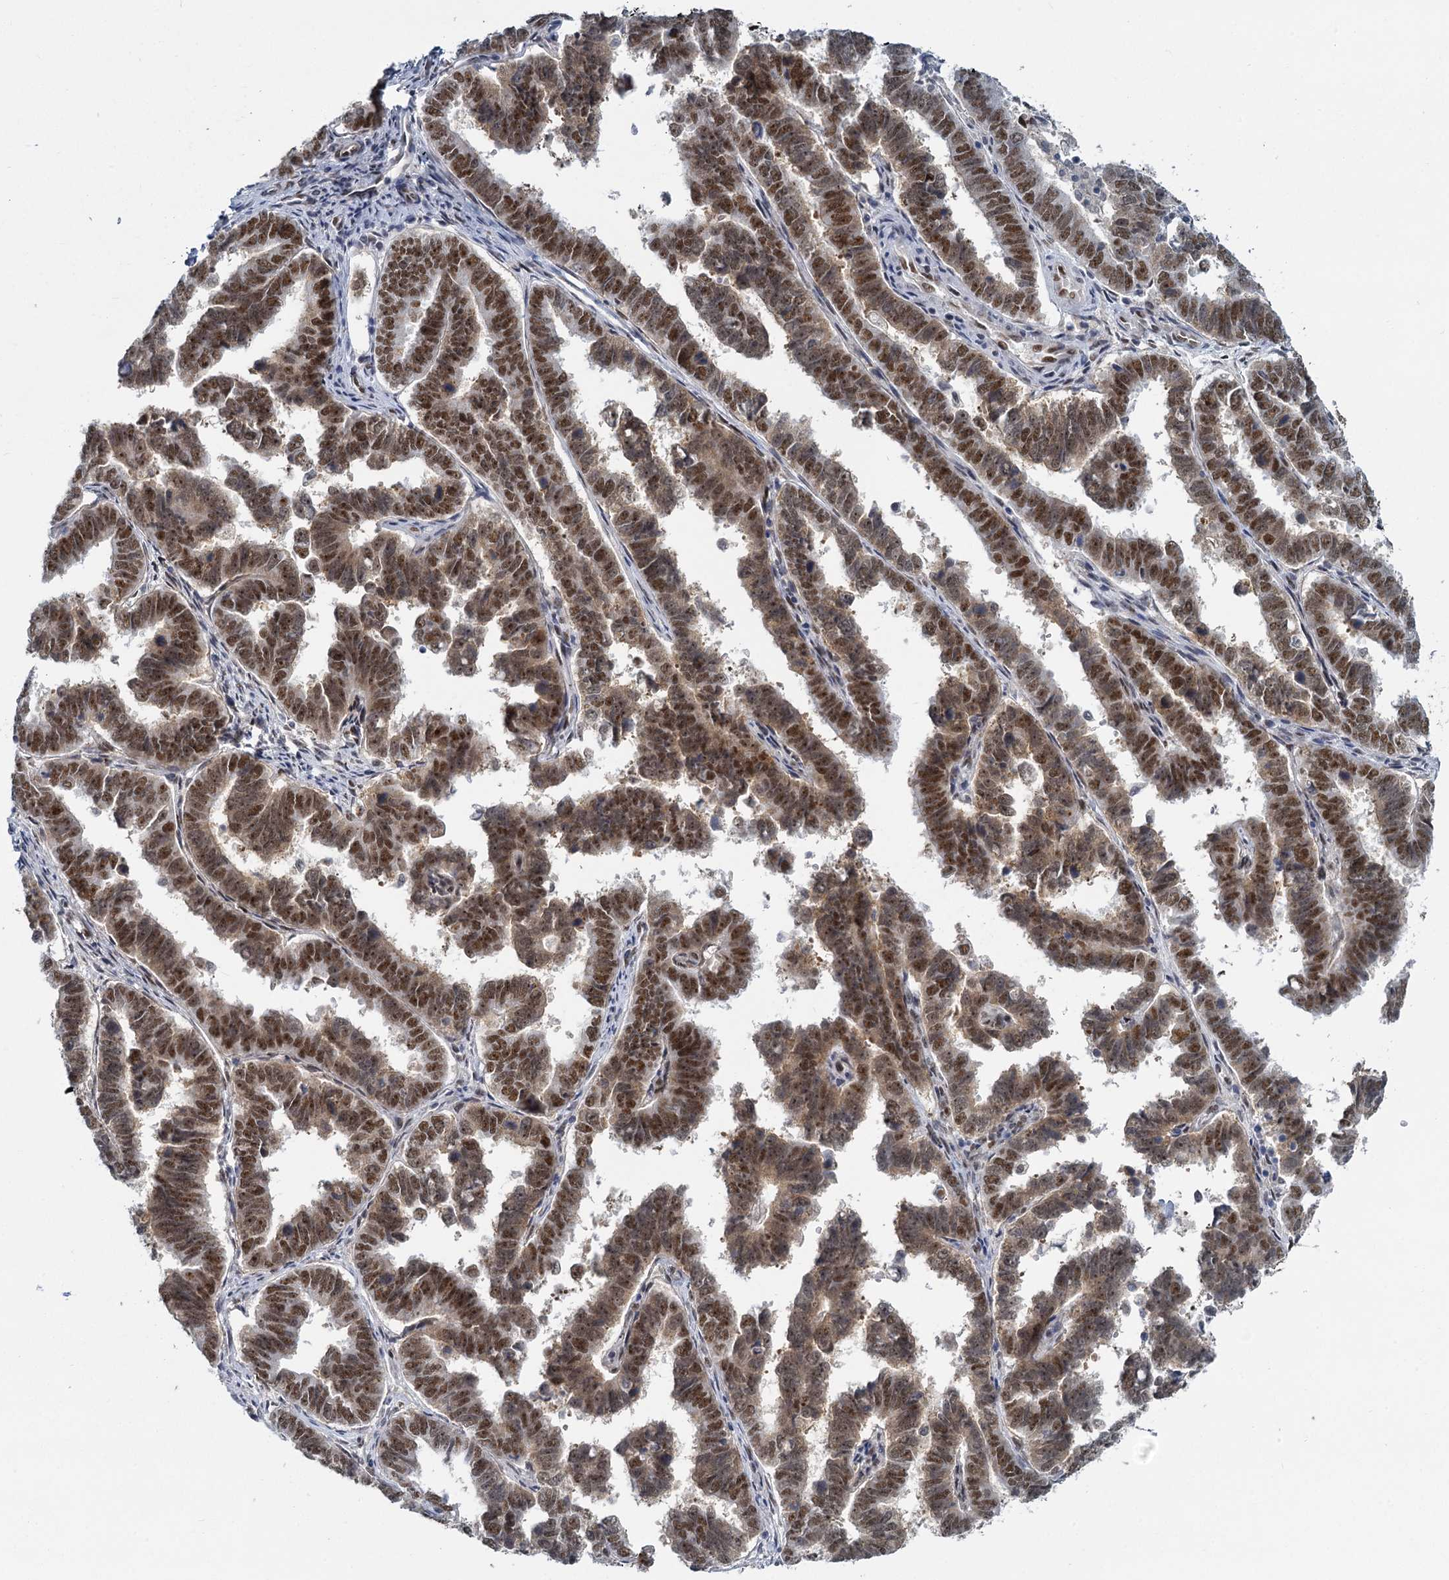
{"staining": {"intensity": "moderate", "quantity": ">75%", "location": "nuclear"}, "tissue": "endometrial cancer", "cell_type": "Tumor cells", "image_type": "cancer", "snomed": [{"axis": "morphology", "description": "Adenocarcinoma, NOS"}, {"axis": "topography", "description": "Endometrium"}], "caption": "Endometrial cancer was stained to show a protein in brown. There is medium levels of moderate nuclear expression in approximately >75% of tumor cells.", "gene": "RPRD1A", "patient": {"sex": "female", "age": 75}}